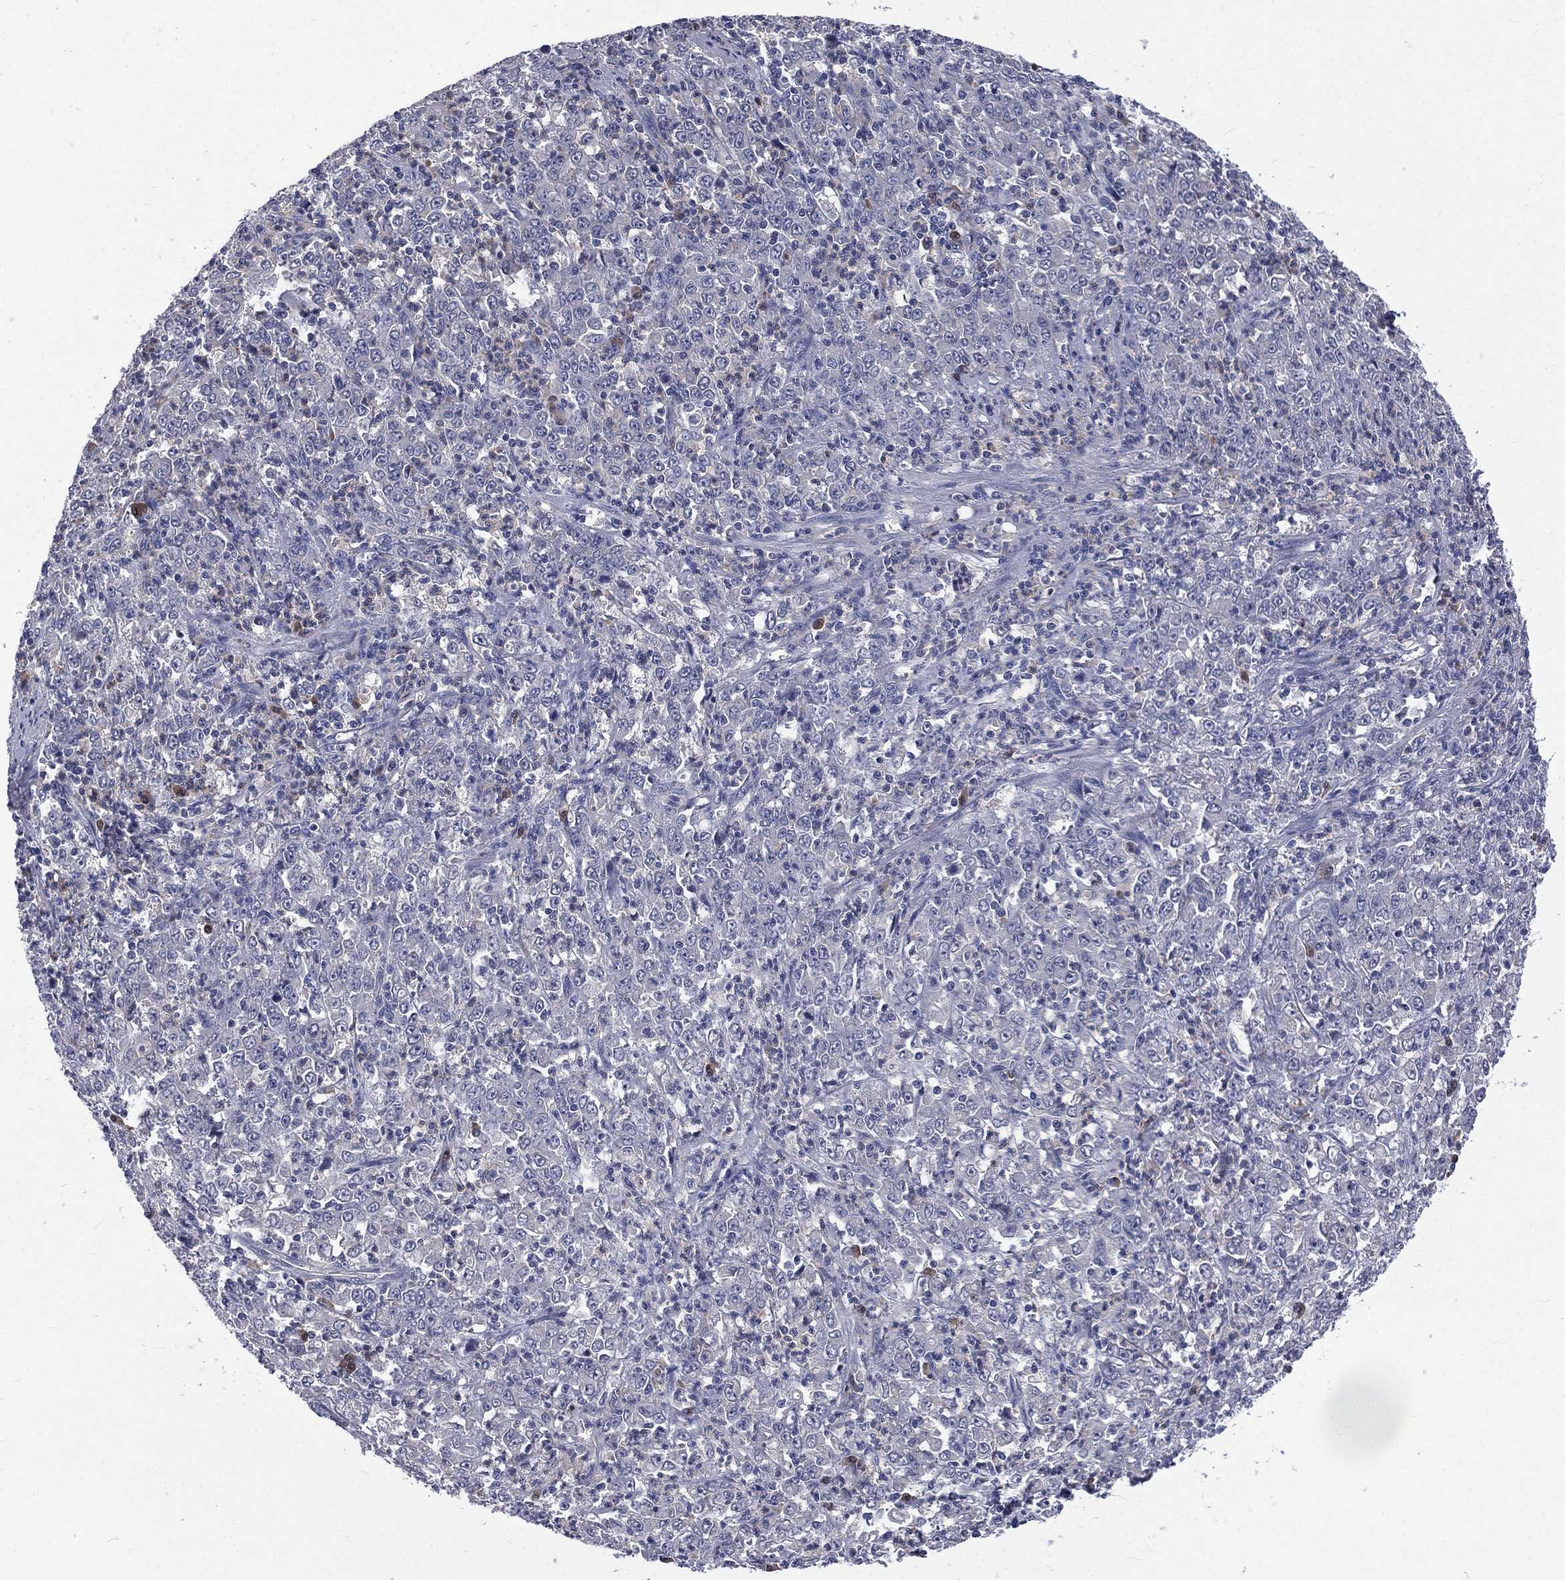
{"staining": {"intensity": "negative", "quantity": "none", "location": "none"}, "tissue": "stomach cancer", "cell_type": "Tumor cells", "image_type": "cancer", "snomed": [{"axis": "morphology", "description": "Adenocarcinoma, NOS"}, {"axis": "topography", "description": "Stomach, lower"}], "caption": "DAB immunohistochemical staining of human stomach adenocarcinoma shows no significant staining in tumor cells.", "gene": "CA12", "patient": {"sex": "female", "age": 71}}